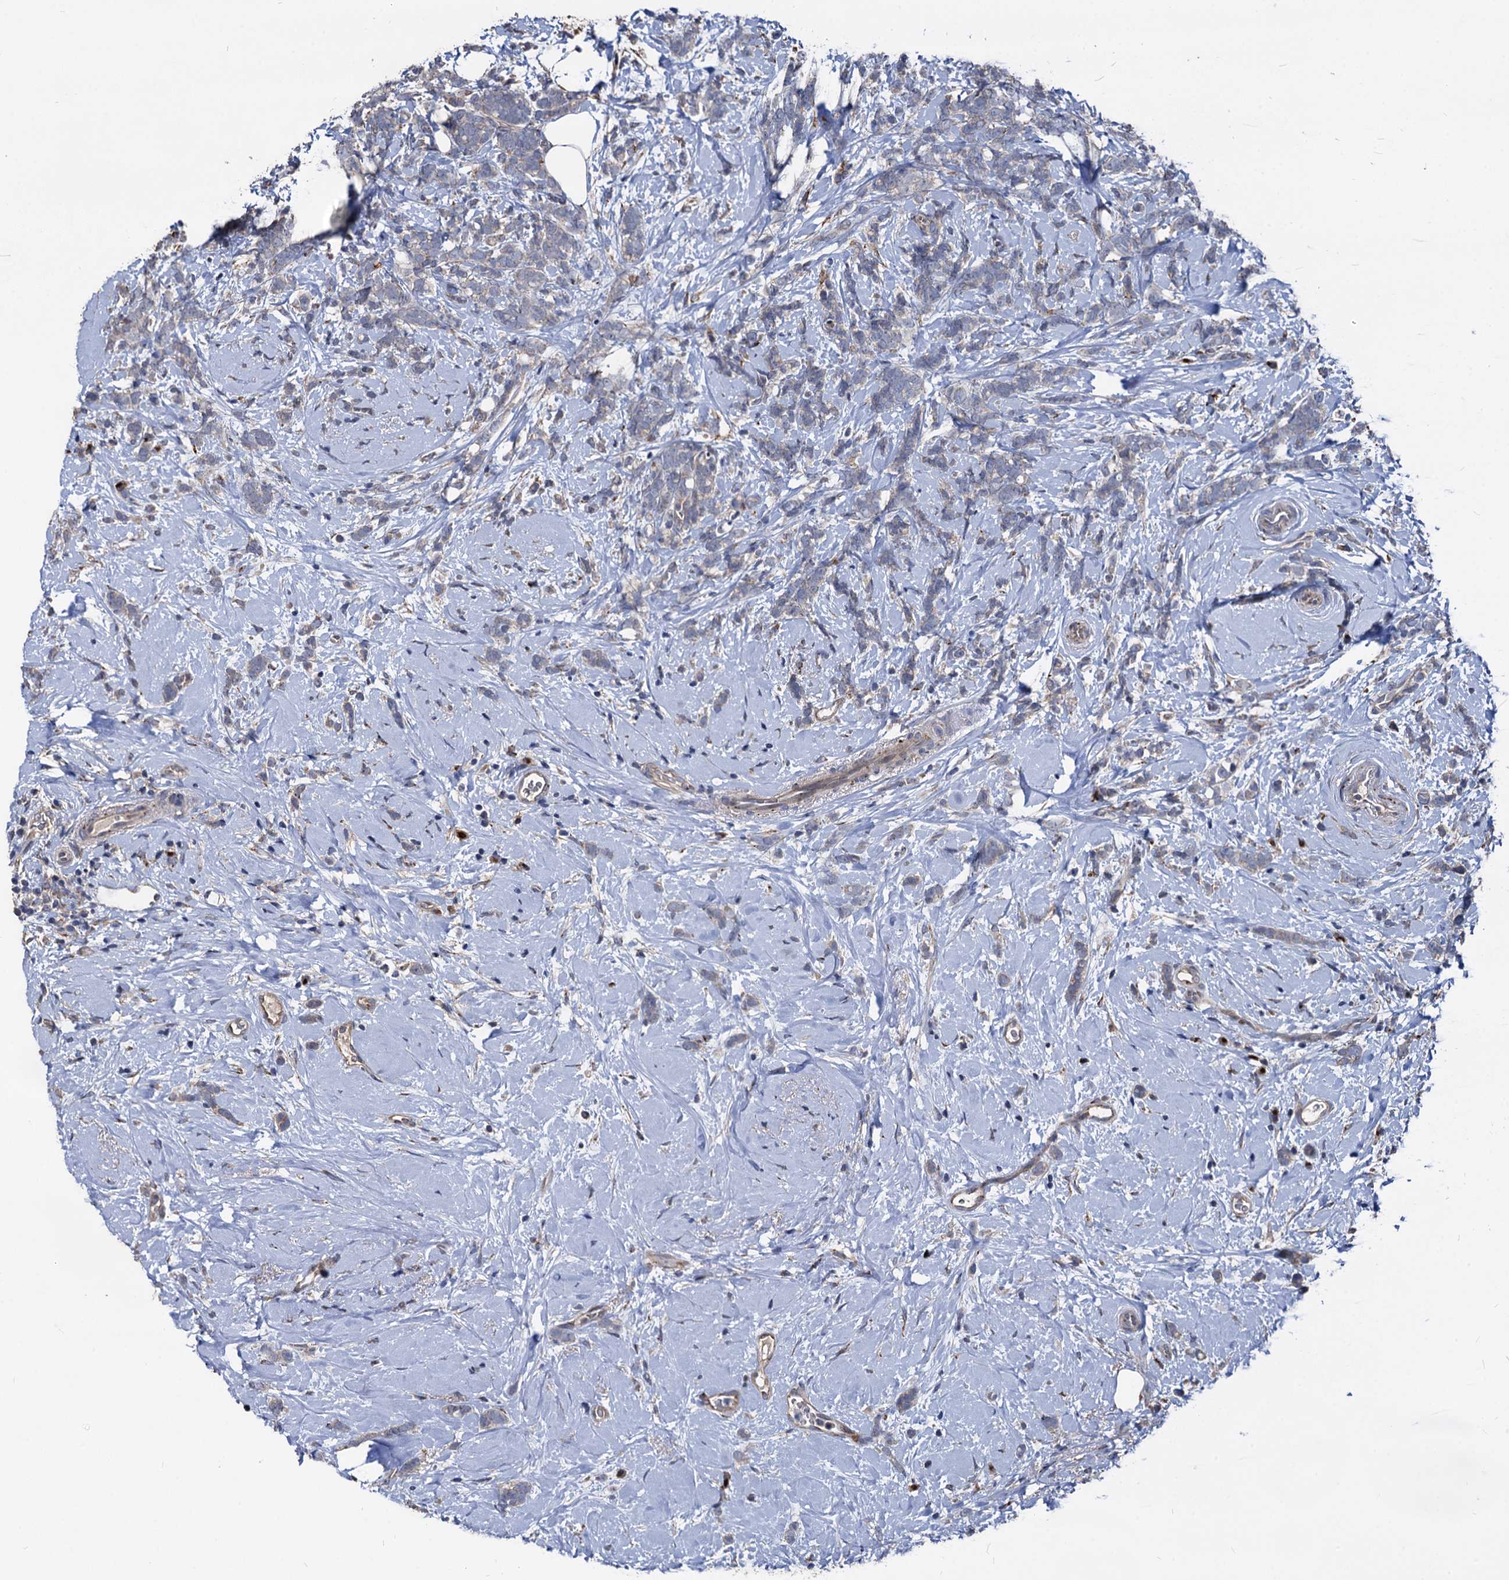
{"staining": {"intensity": "weak", "quantity": "<25%", "location": "cytoplasmic/membranous"}, "tissue": "breast cancer", "cell_type": "Tumor cells", "image_type": "cancer", "snomed": [{"axis": "morphology", "description": "Lobular carcinoma"}, {"axis": "topography", "description": "Breast"}], "caption": "DAB (3,3'-diaminobenzidine) immunohistochemical staining of human breast cancer (lobular carcinoma) shows no significant expression in tumor cells.", "gene": "SMAGP", "patient": {"sex": "female", "age": 58}}